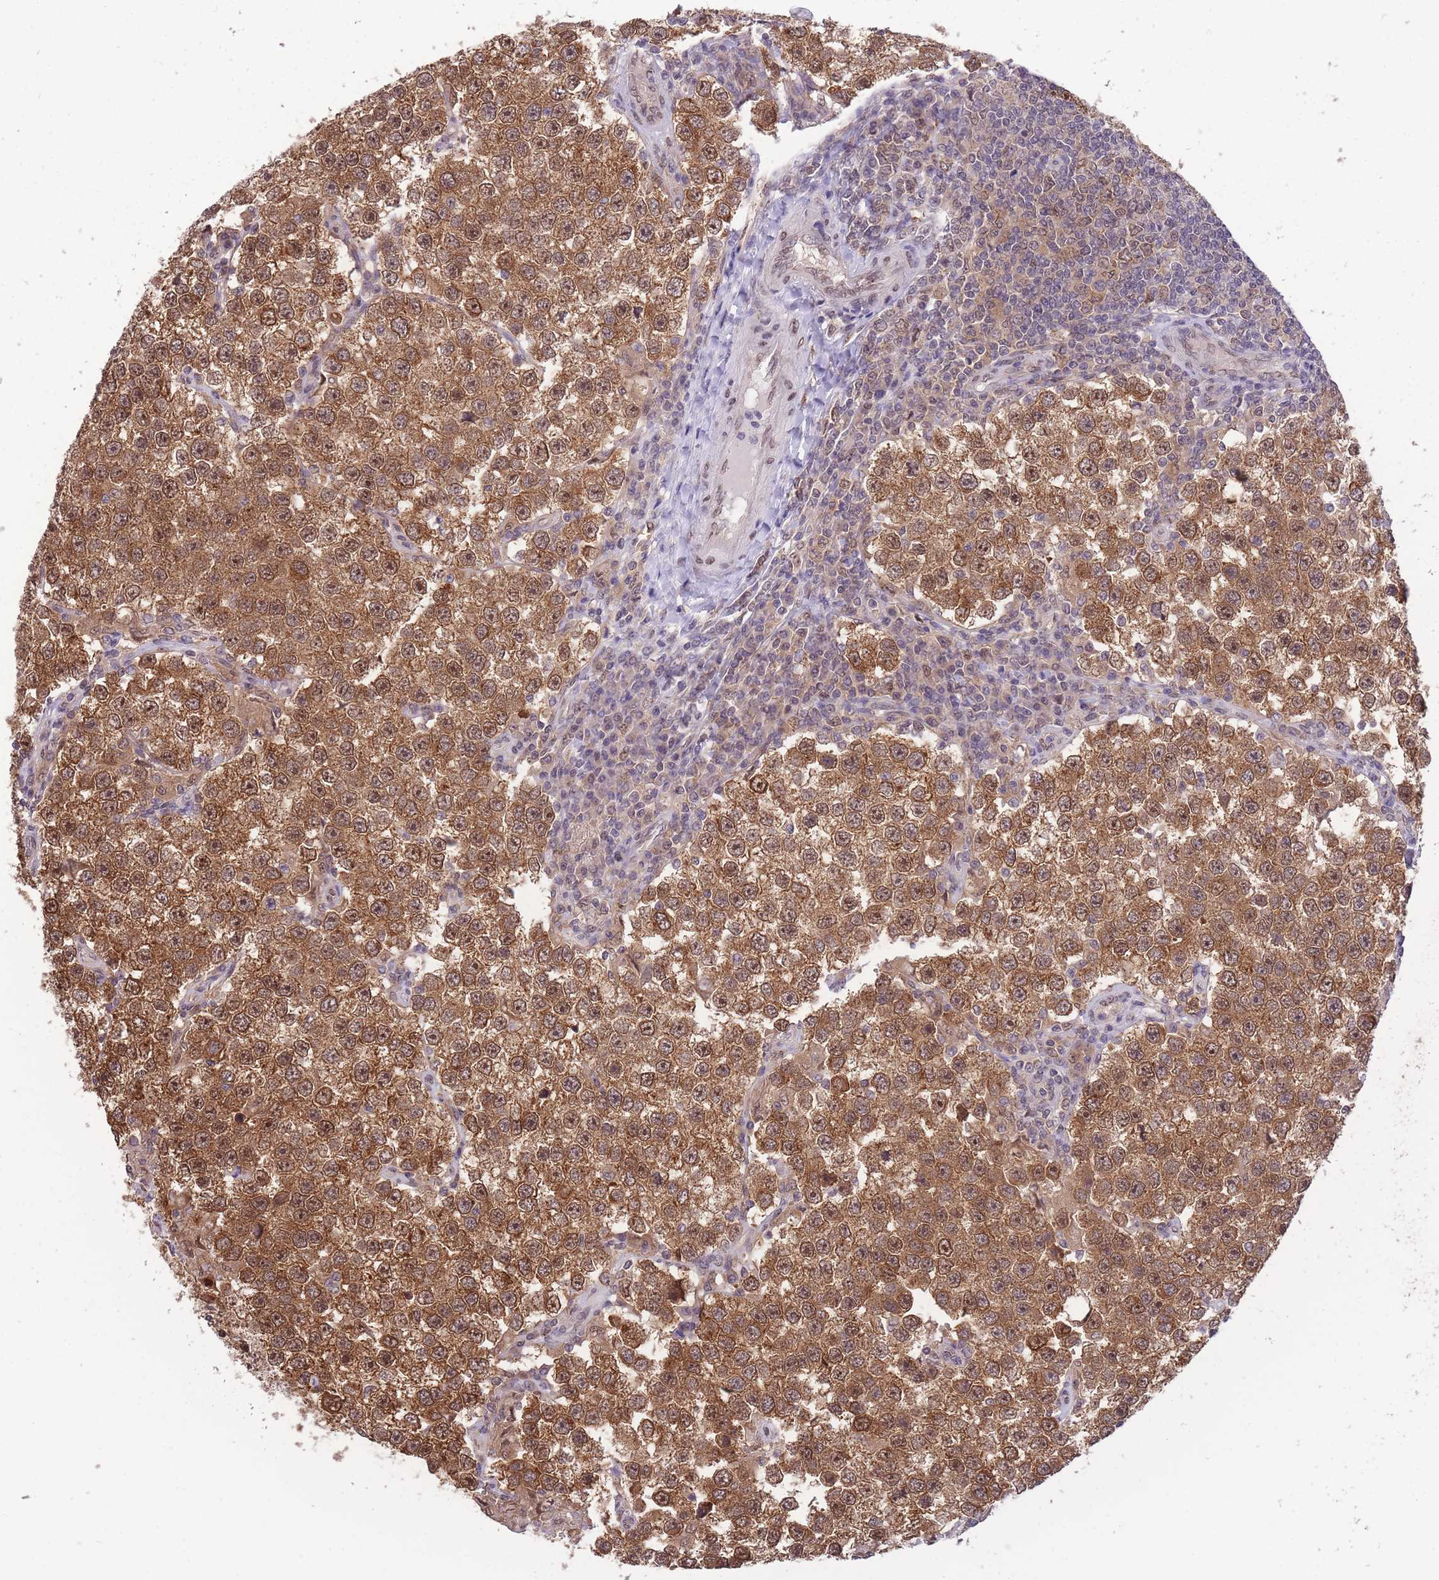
{"staining": {"intensity": "moderate", "quantity": ">75%", "location": "cytoplasmic/membranous,nuclear"}, "tissue": "testis cancer", "cell_type": "Tumor cells", "image_type": "cancer", "snomed": [{"axis": "morphology", "description": "Seminoma, NOS"}, {"axis": "topography", "description": "Testis"}], "caption": "This photomicrograph displays IHC staining of seminoma (testis), with medium moderate cytoplasmic/membranous and nuclear positivity in approximately >75% of tumor cells.", "gene": "CDIP1", "patient": {"sex": "male", "age": 37}}